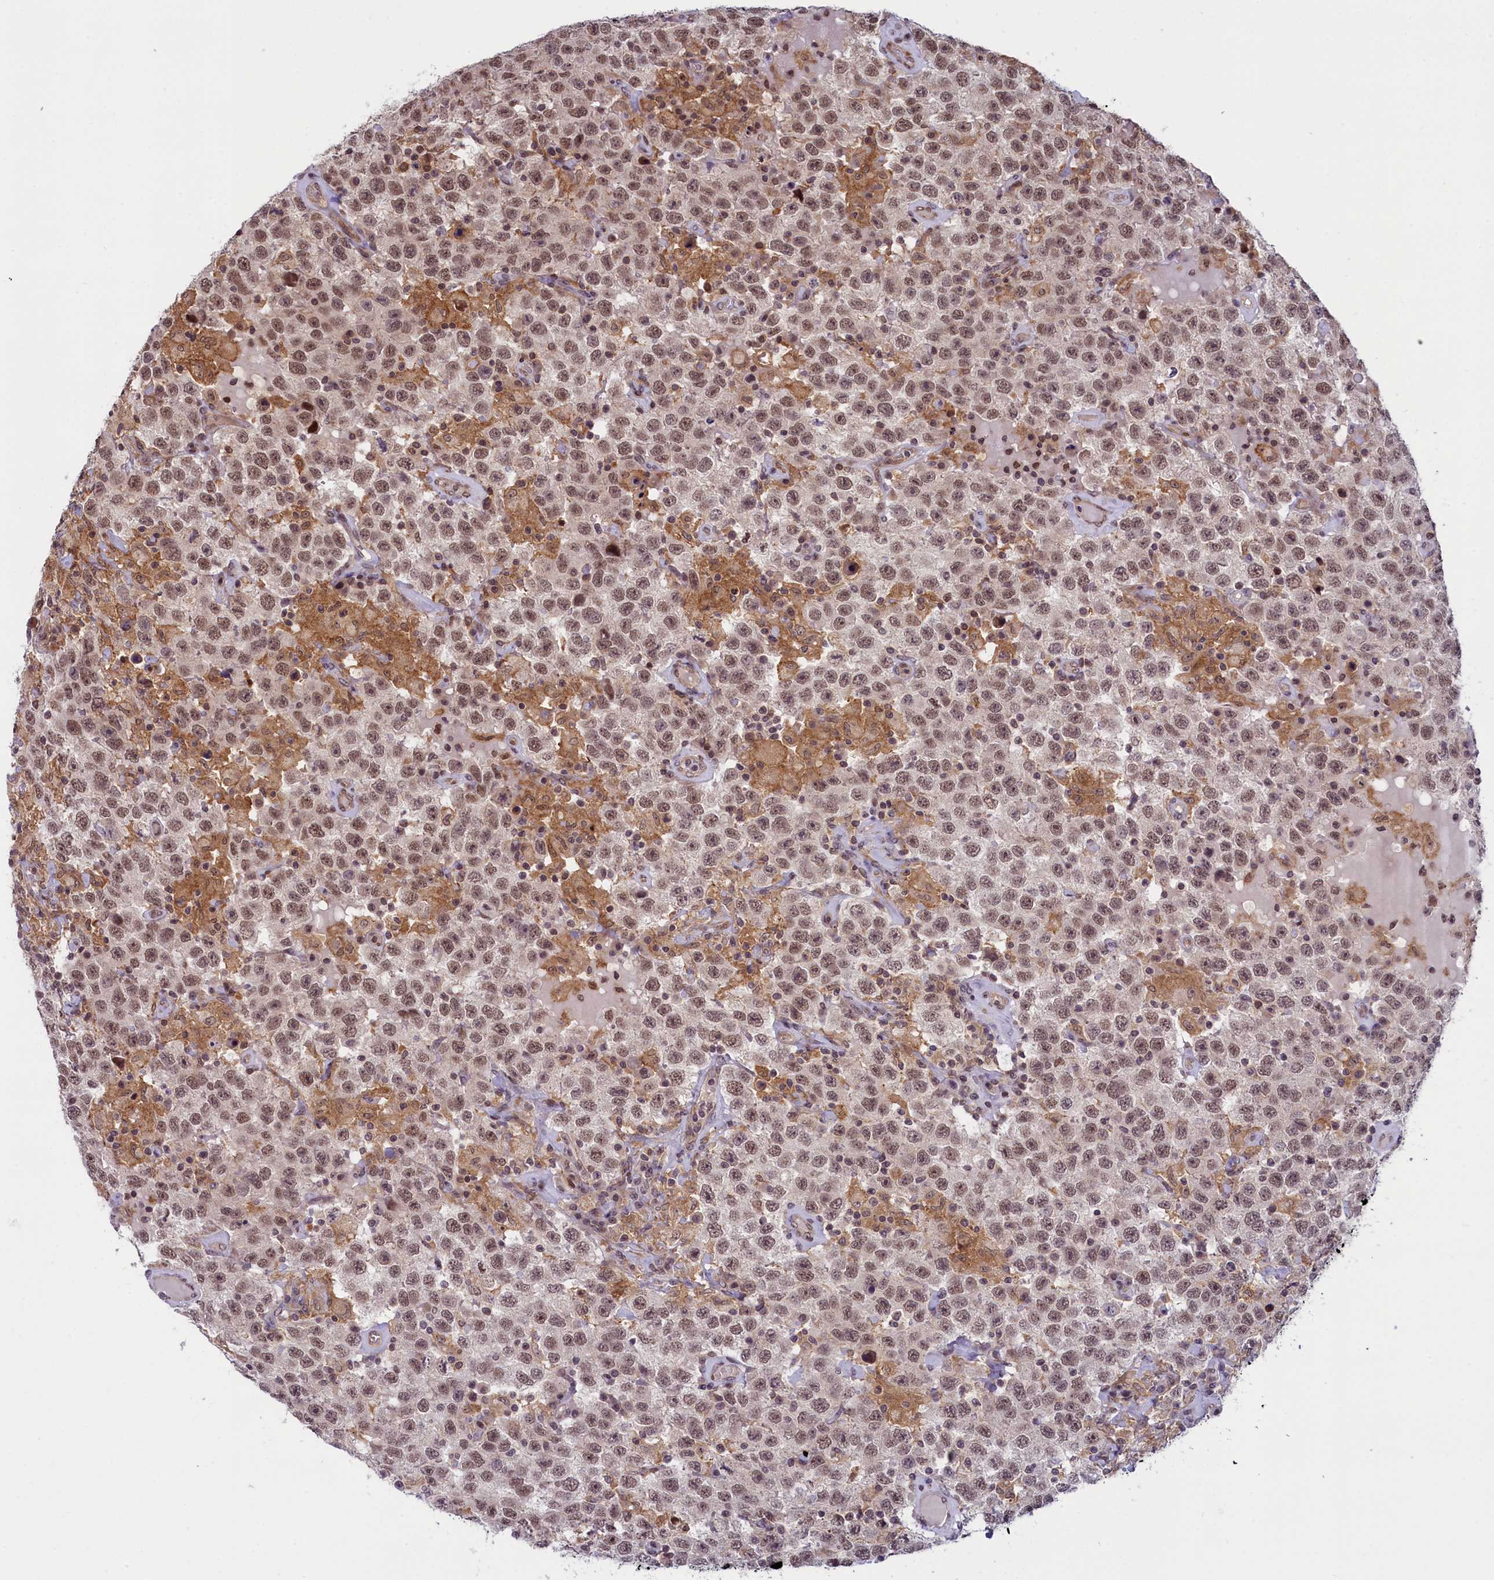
{"staining": {"intensity": "moderate", "quantity": ">75%", "location": "nuclear"}, "tissue": "testis cancer", "cell_type": "Tumor cells", "image_type": "cancer", "snomed": [{"axis": "morphology", "description": "Seminoma, NOS"}, {"axis": "topography", "description": "Testis"}], "caption": "Immunohistochemical staining of human seminoma (testis) displays medium levels of moderate nuclear positivity in approximately >75% of tumor cells.", "gene": "FCHO1", "patient": {"sex": "male", "age": 41}}